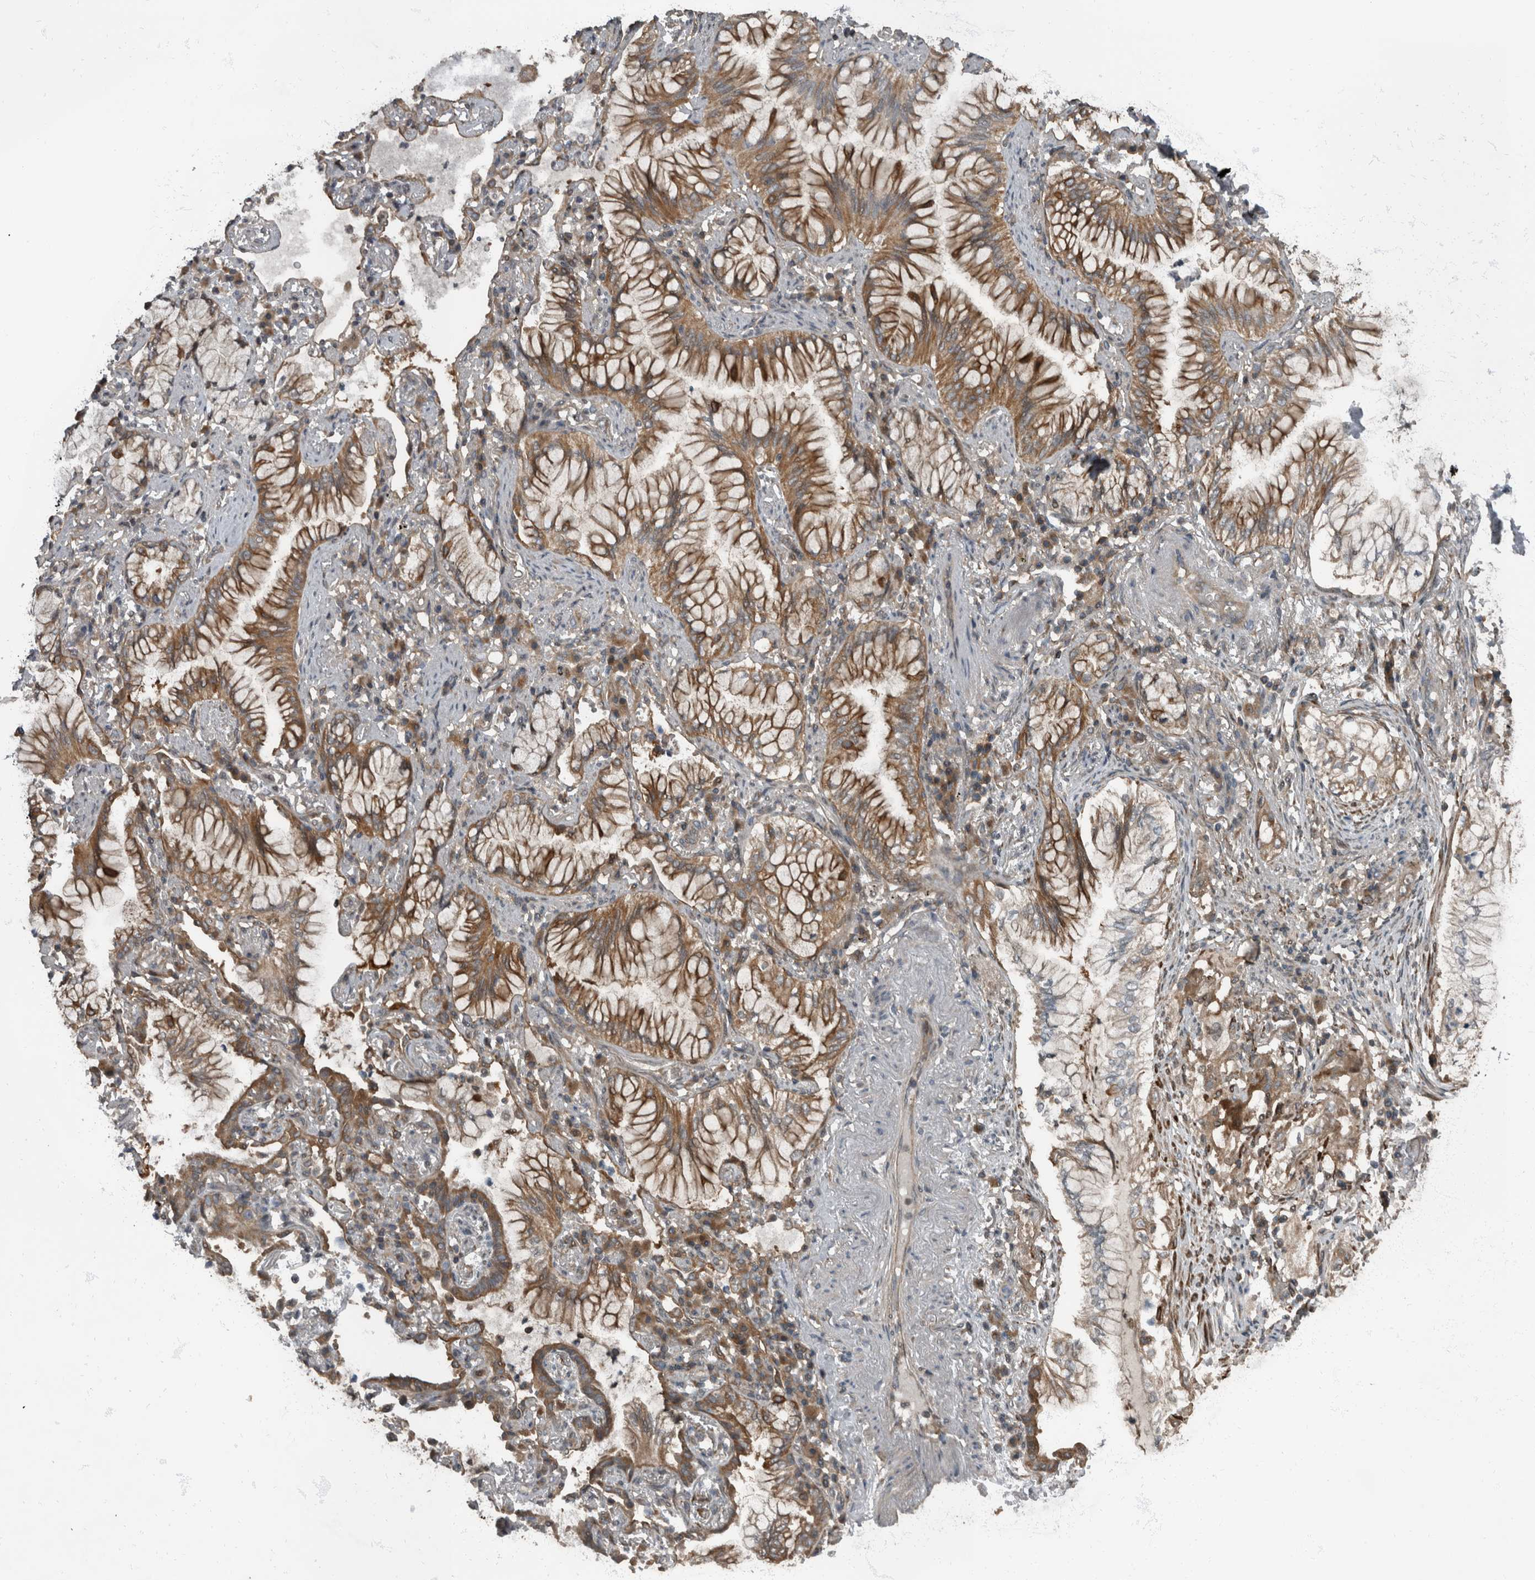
{"staining": {"intensity": "moderate", "quantity": ">75%", "location": "cytoplasmic/membranous"}, "tissue": "lung cancer", "cell_type": "Tumor cells", "image_type": "cancer", "snomed": [{"axis": "morphology", "description": "Adenocarcinoma, NOS"}, {"axis": "topography", "description": "Lung"}], "caption": "A medium amount of moderate cytoplasmic/membranous staining is seen in about >75% of tumor cells in lung cancer (adenocarcinoma) tissue.", "gene": "RABGGTB", "patient": {"sex": "female", "age": 70}}